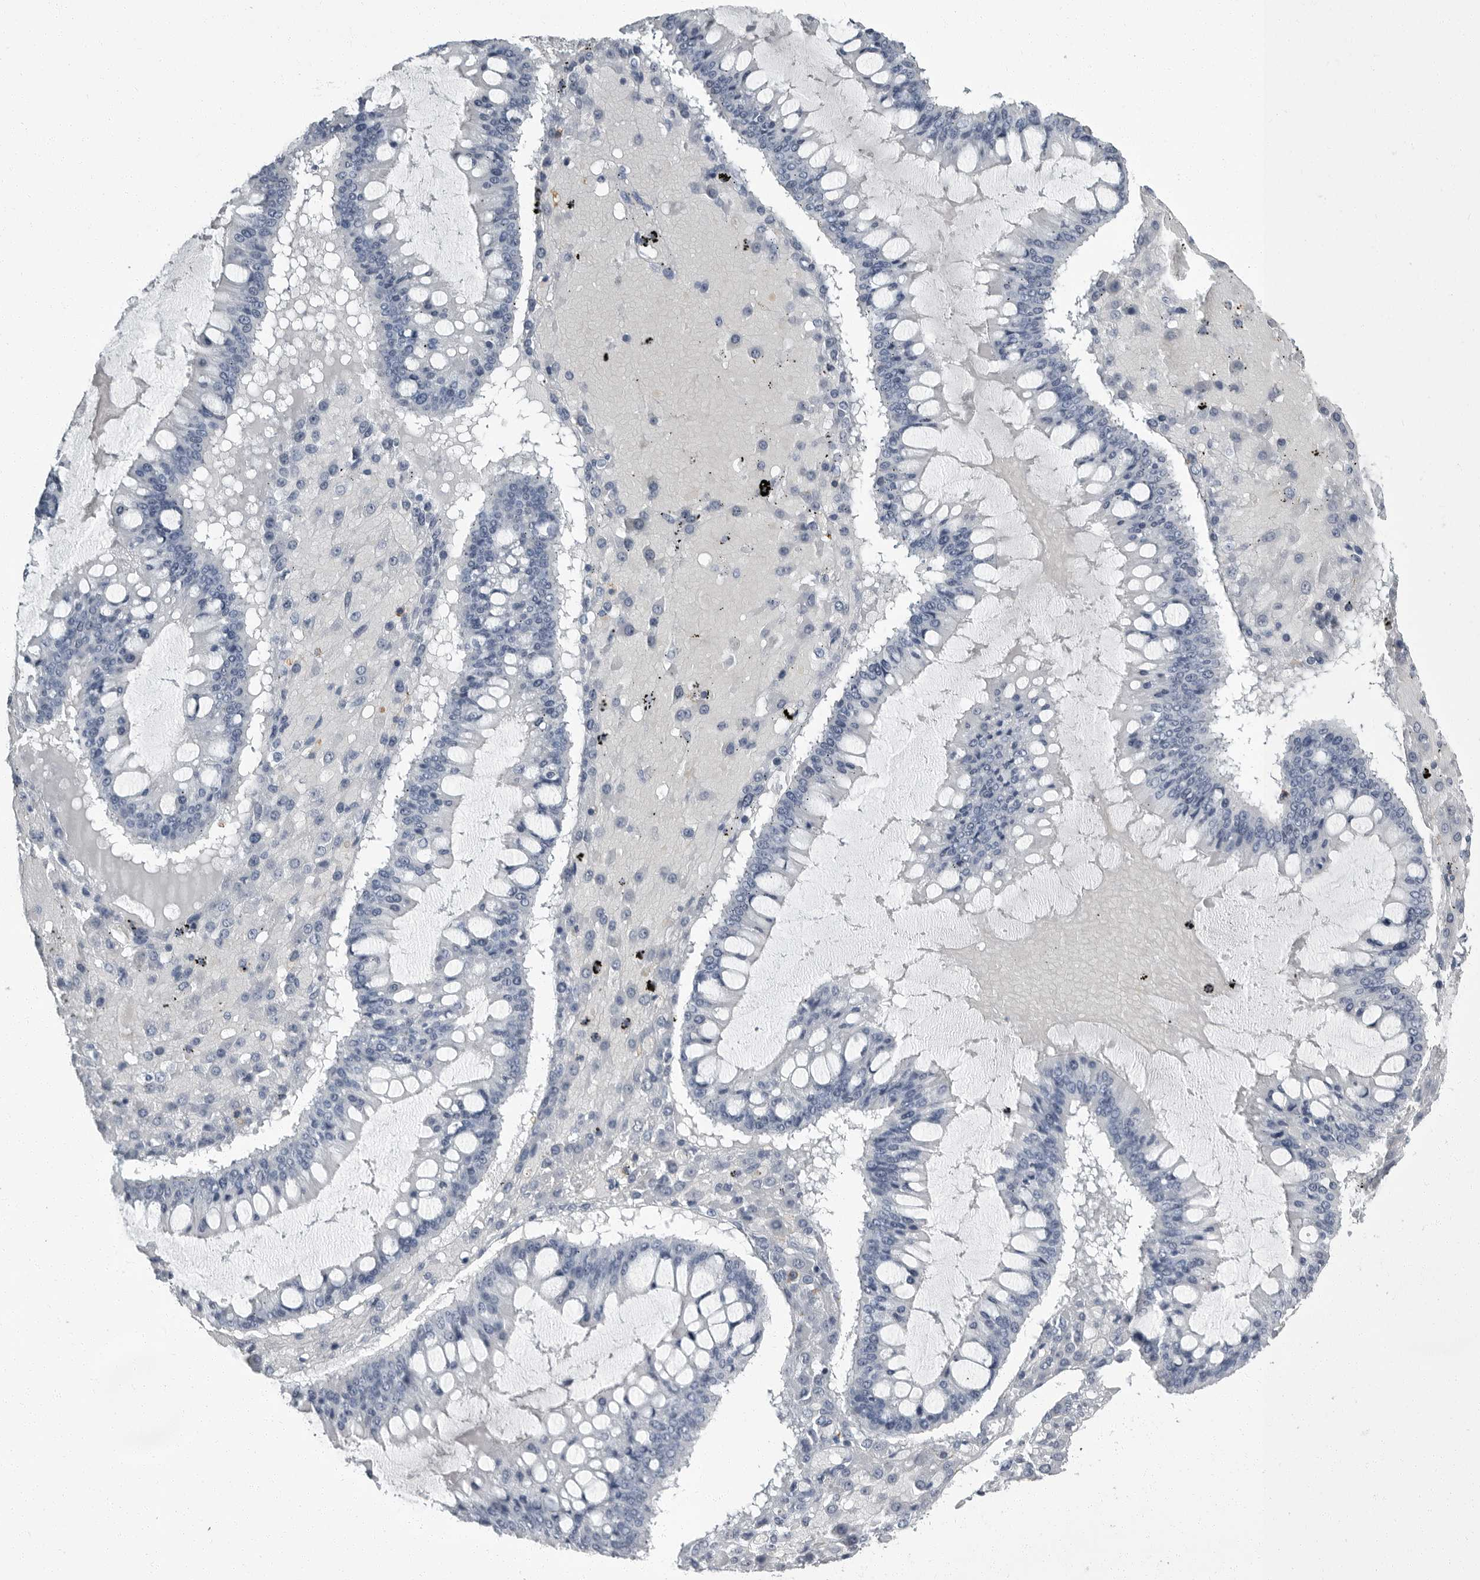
{"staining": {"intensity": "negative", "quantity": "none", "location": "none"}, "tissue": "ovarian cancer", "cell_type": "Tumor cells", "image_type": "cancer", "snomed": [{"axis": "morphology", "description": "Cystadenocarcinoma, mucinous, NOS"}, {"axis": "topography", "description": "Ovary"}], "caption": "Ovarian cancer was stained to show a protein in brown. There is no significant expression in tumor cells. The staining is performed using DAB brown chromogen with nuclei counter-stained in using hematoxylin.", "gene": "FCER1G", "patient": {"sex": "female", "age": 73}}